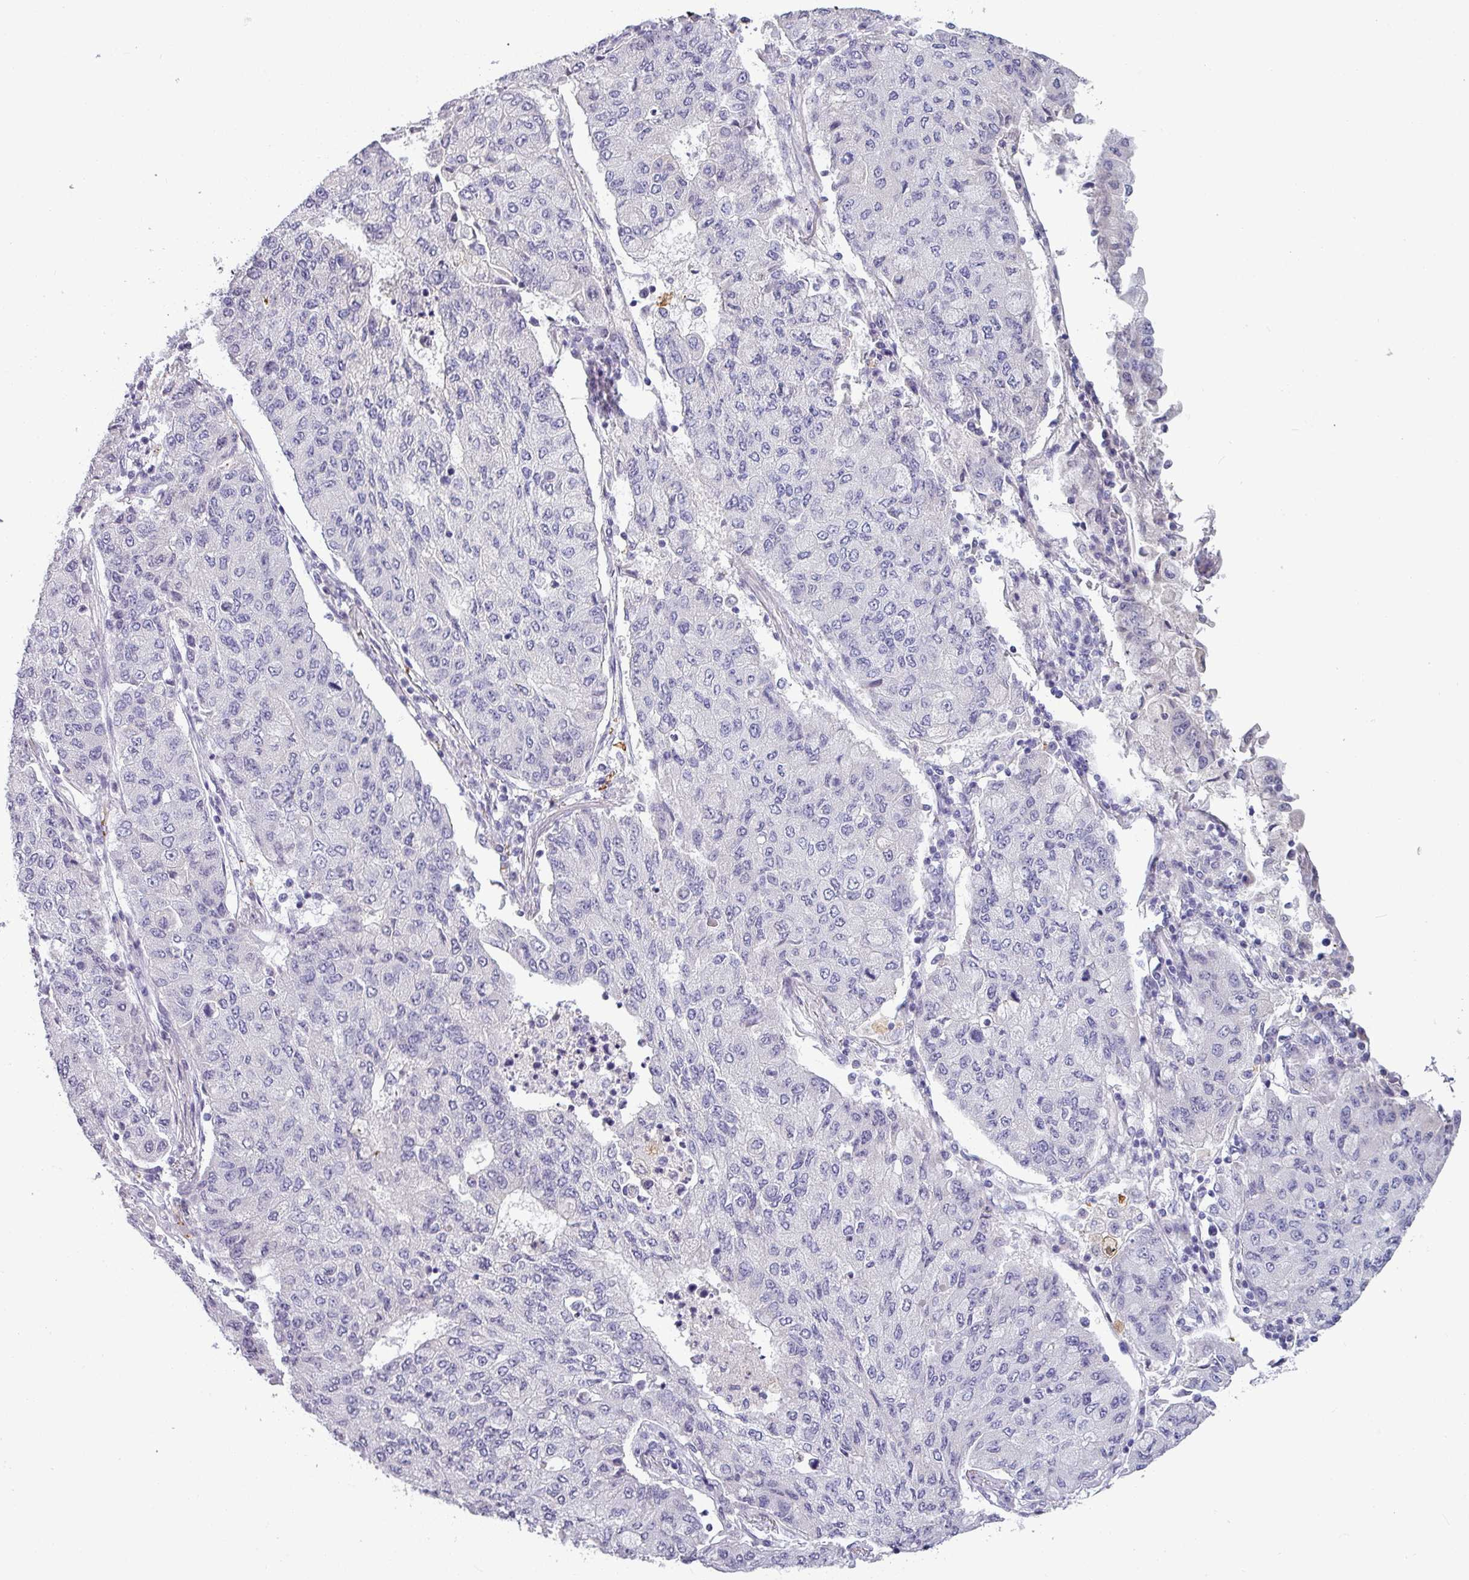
{"staining": {"intensity": "negative", "quantity": "none", "location": "none"}, "tissue": "lung cancer", "cell_type": "Tumor cells", "image_type": "cancer", "snomed": [{"axis": "morphology", "description": "Squamous cell carcinoma, NOS"}, {"axis": "topography", "description": "Lung"}], "caption": "Image shows no significant protein expression in tumor cells of lung cancer (squamous cell carcinoma).", "gene": "SLC26A9", "patient": {"sex": "male", "age": 74}}